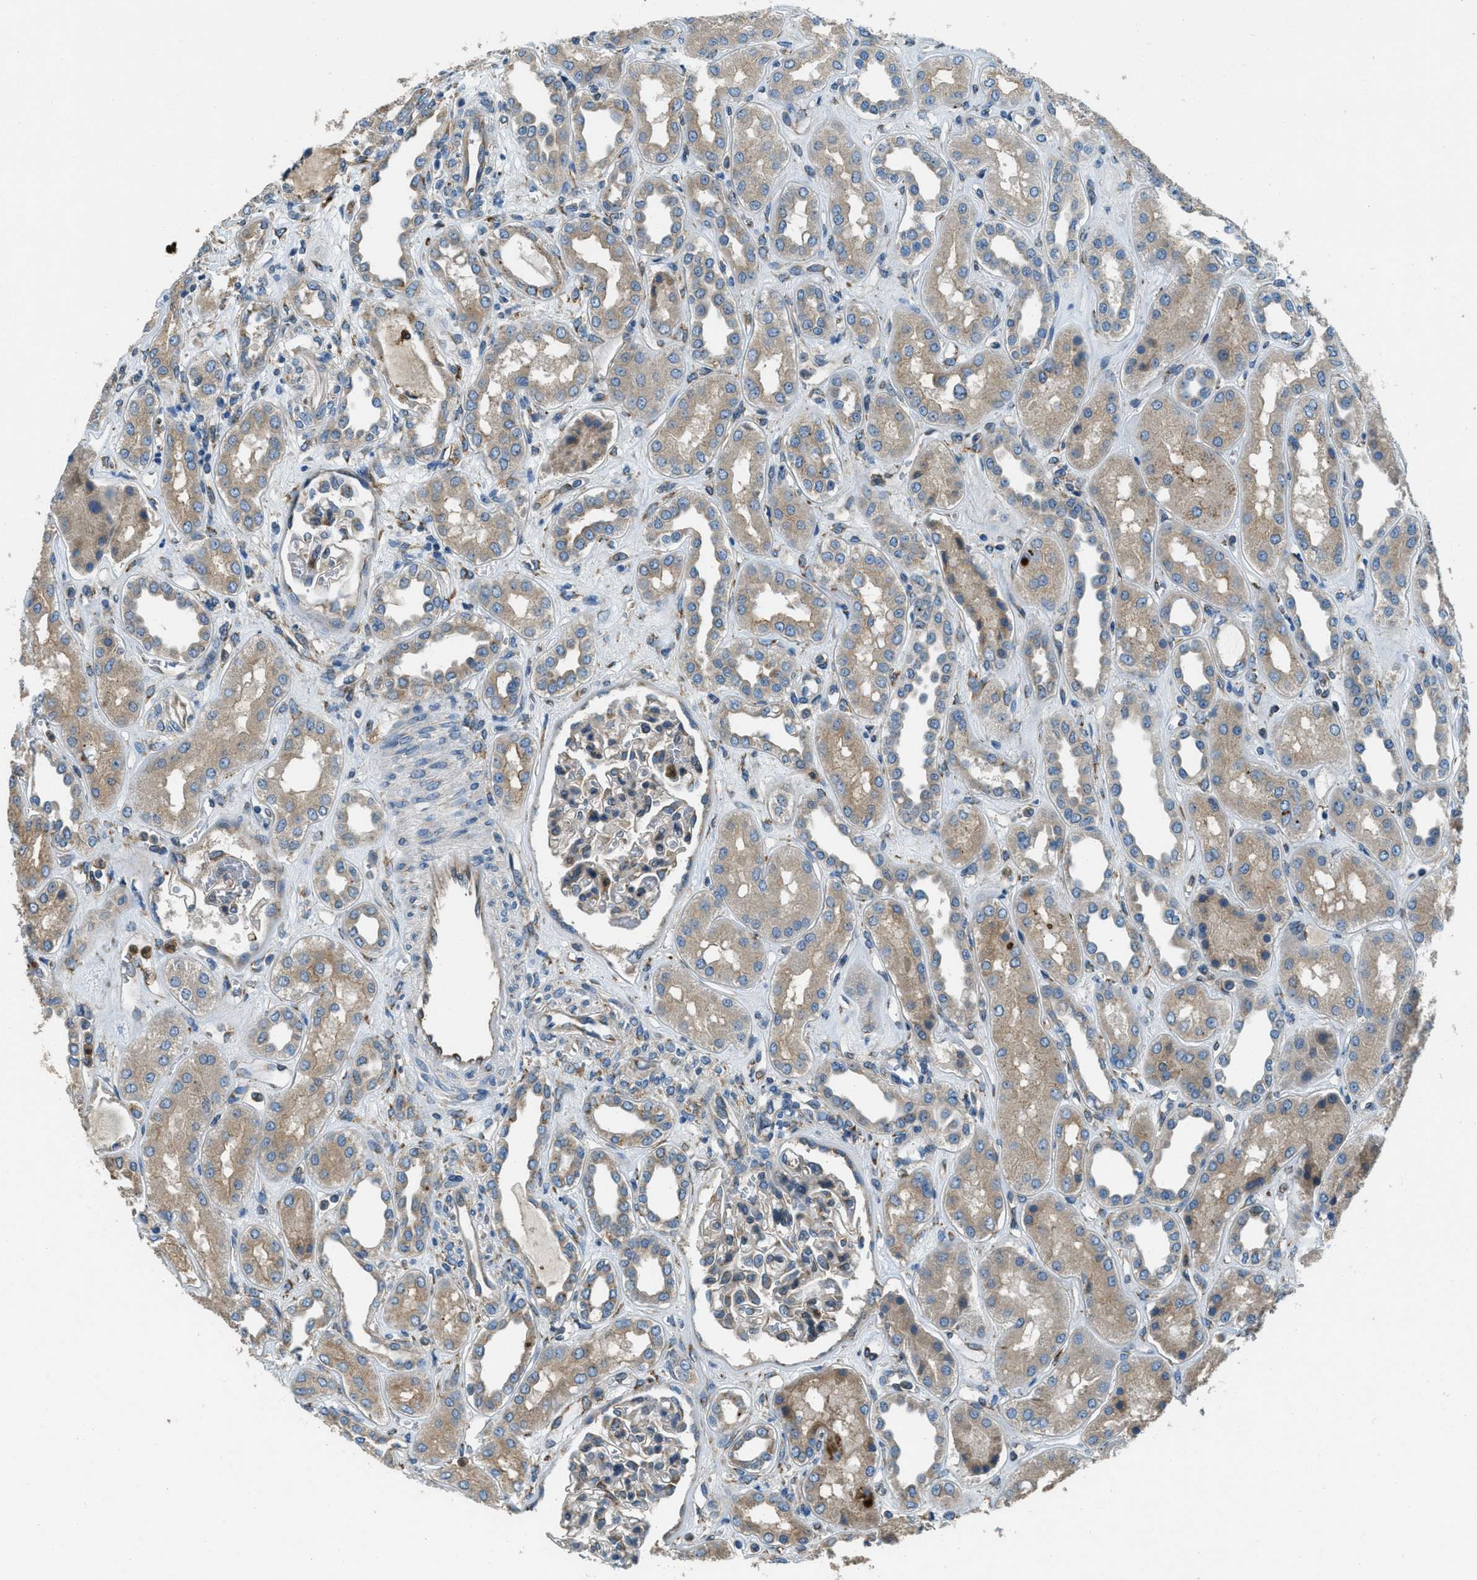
{"staining": {"intensity": "moderate", "quantity": "25%-75%", "location": "cytoplasmic/membranous"}, "tissue": "kidney", "cell_type": "Cells in glomeruli", "image_type": "normal", "snomed": [{"axis": "morphology", "description": "Normal tissue, NOS"}, {"axis": "topography", "description": "Kidney"}], "caption": "Unremarkable kidney displays moderate cytoplasmic/membranous staining in approximately 25%-75% of cells in glomeruli, visualized by immunohistochemistry. (Stains: DAB (3,3'-diaminobenzidine) in brown, nuclei in blue, Microscopy: brightfield microscopy at high magnification).", "gene": "GIMAP8", "patient": {"sex": "male", "age": 59}}